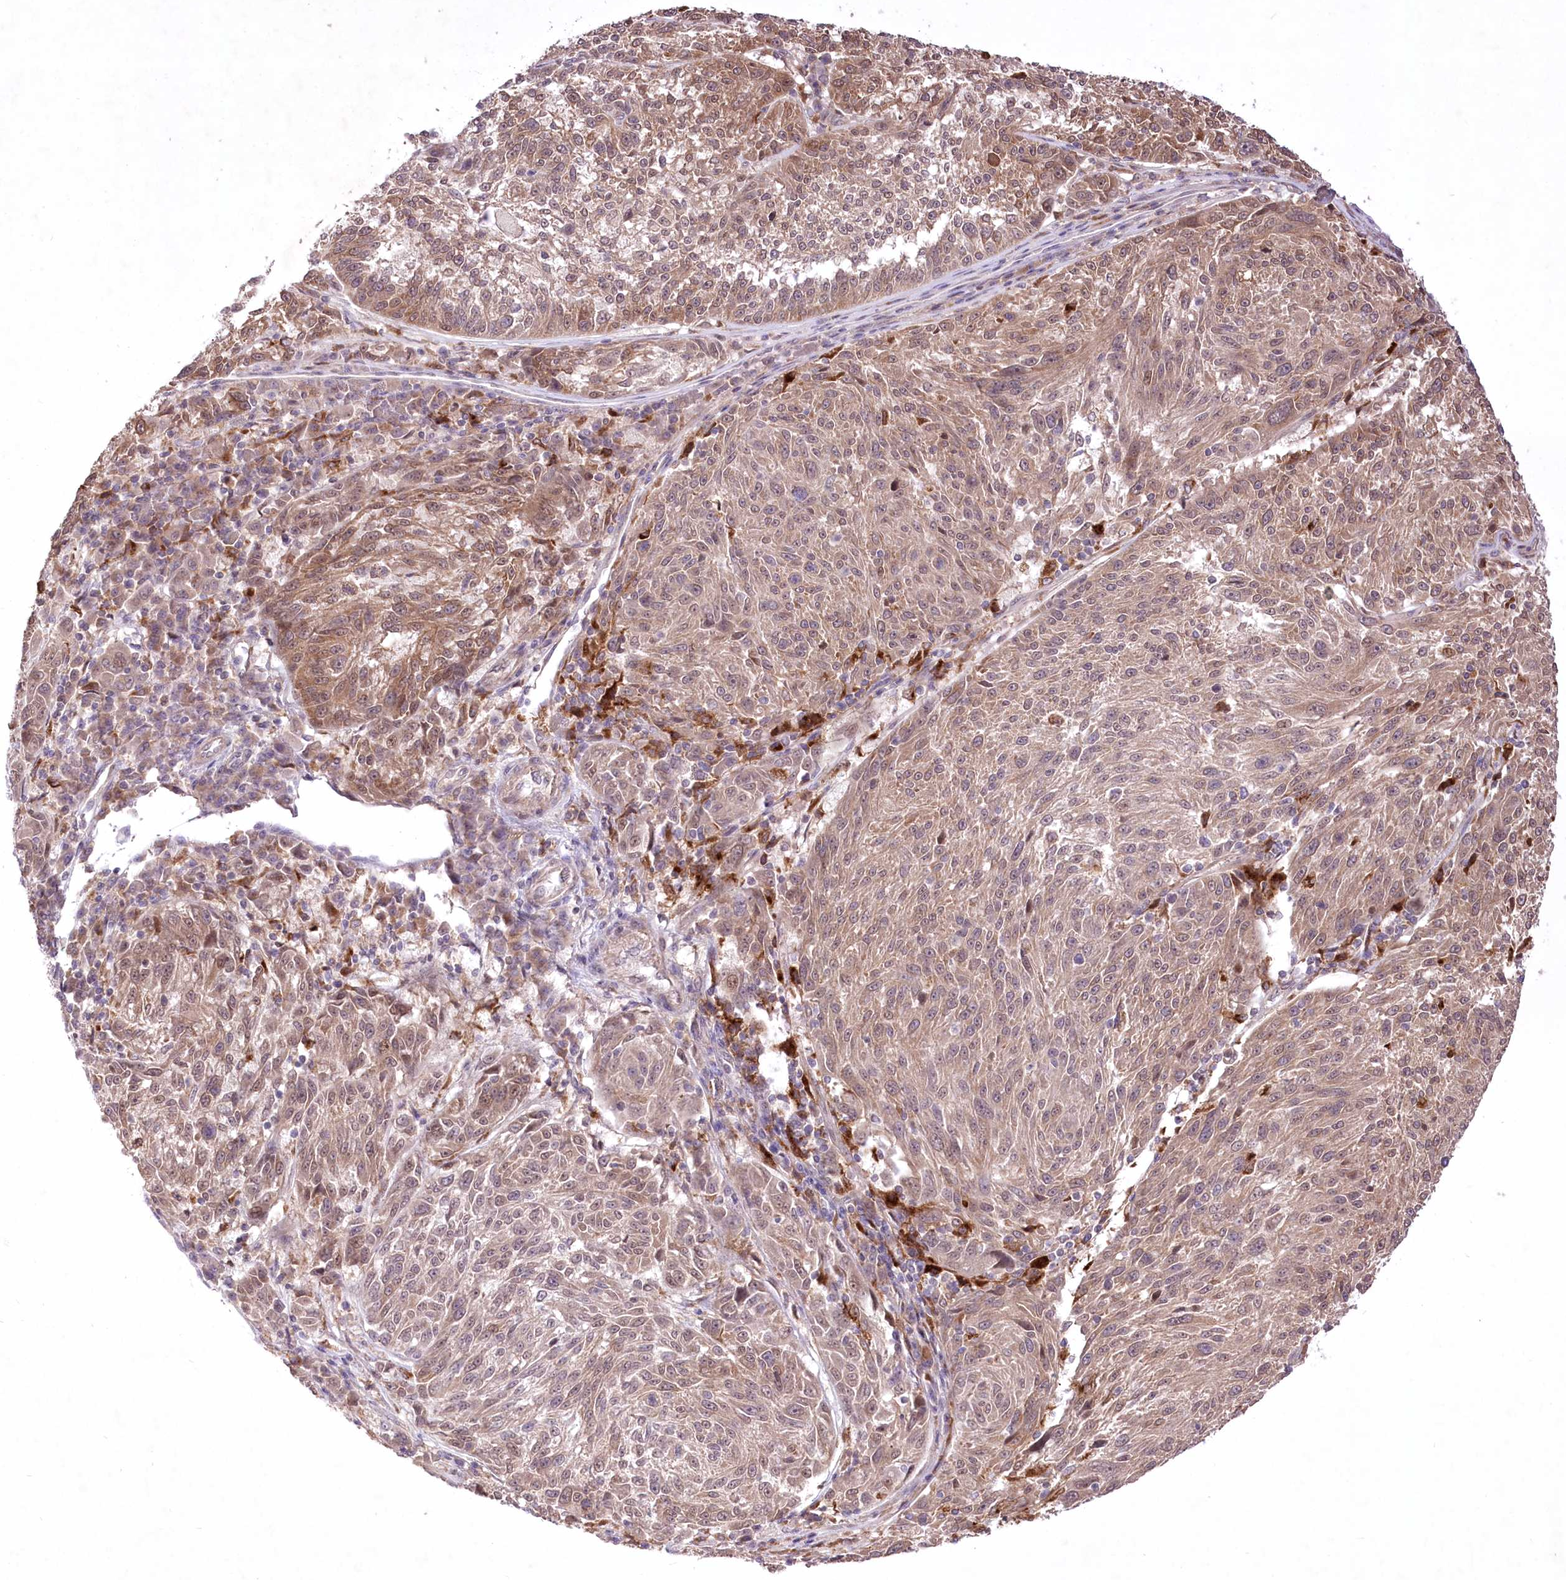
{"staining": {"intensity": "weak", "quantity": ">75%", "location": "cytoplasmic/membranous,nuclear"}, "tissue": "melanoma", "cell_type": "Tumor cells", "image_type": "cancer", "snomed": [{"axis": "morphology", "description": "Malignant melanoma, NOS"}, {"axis": "topography", "description": "Skin"}], "caption": "Immunohistochemical staining of malignant melanoma reveals low levels of weak cytoplasmic/membranous and nuclear expression in approximately >75% of tumor cells.", "gene": "HELT", "patient": {"sex": "male", "age": 53}}